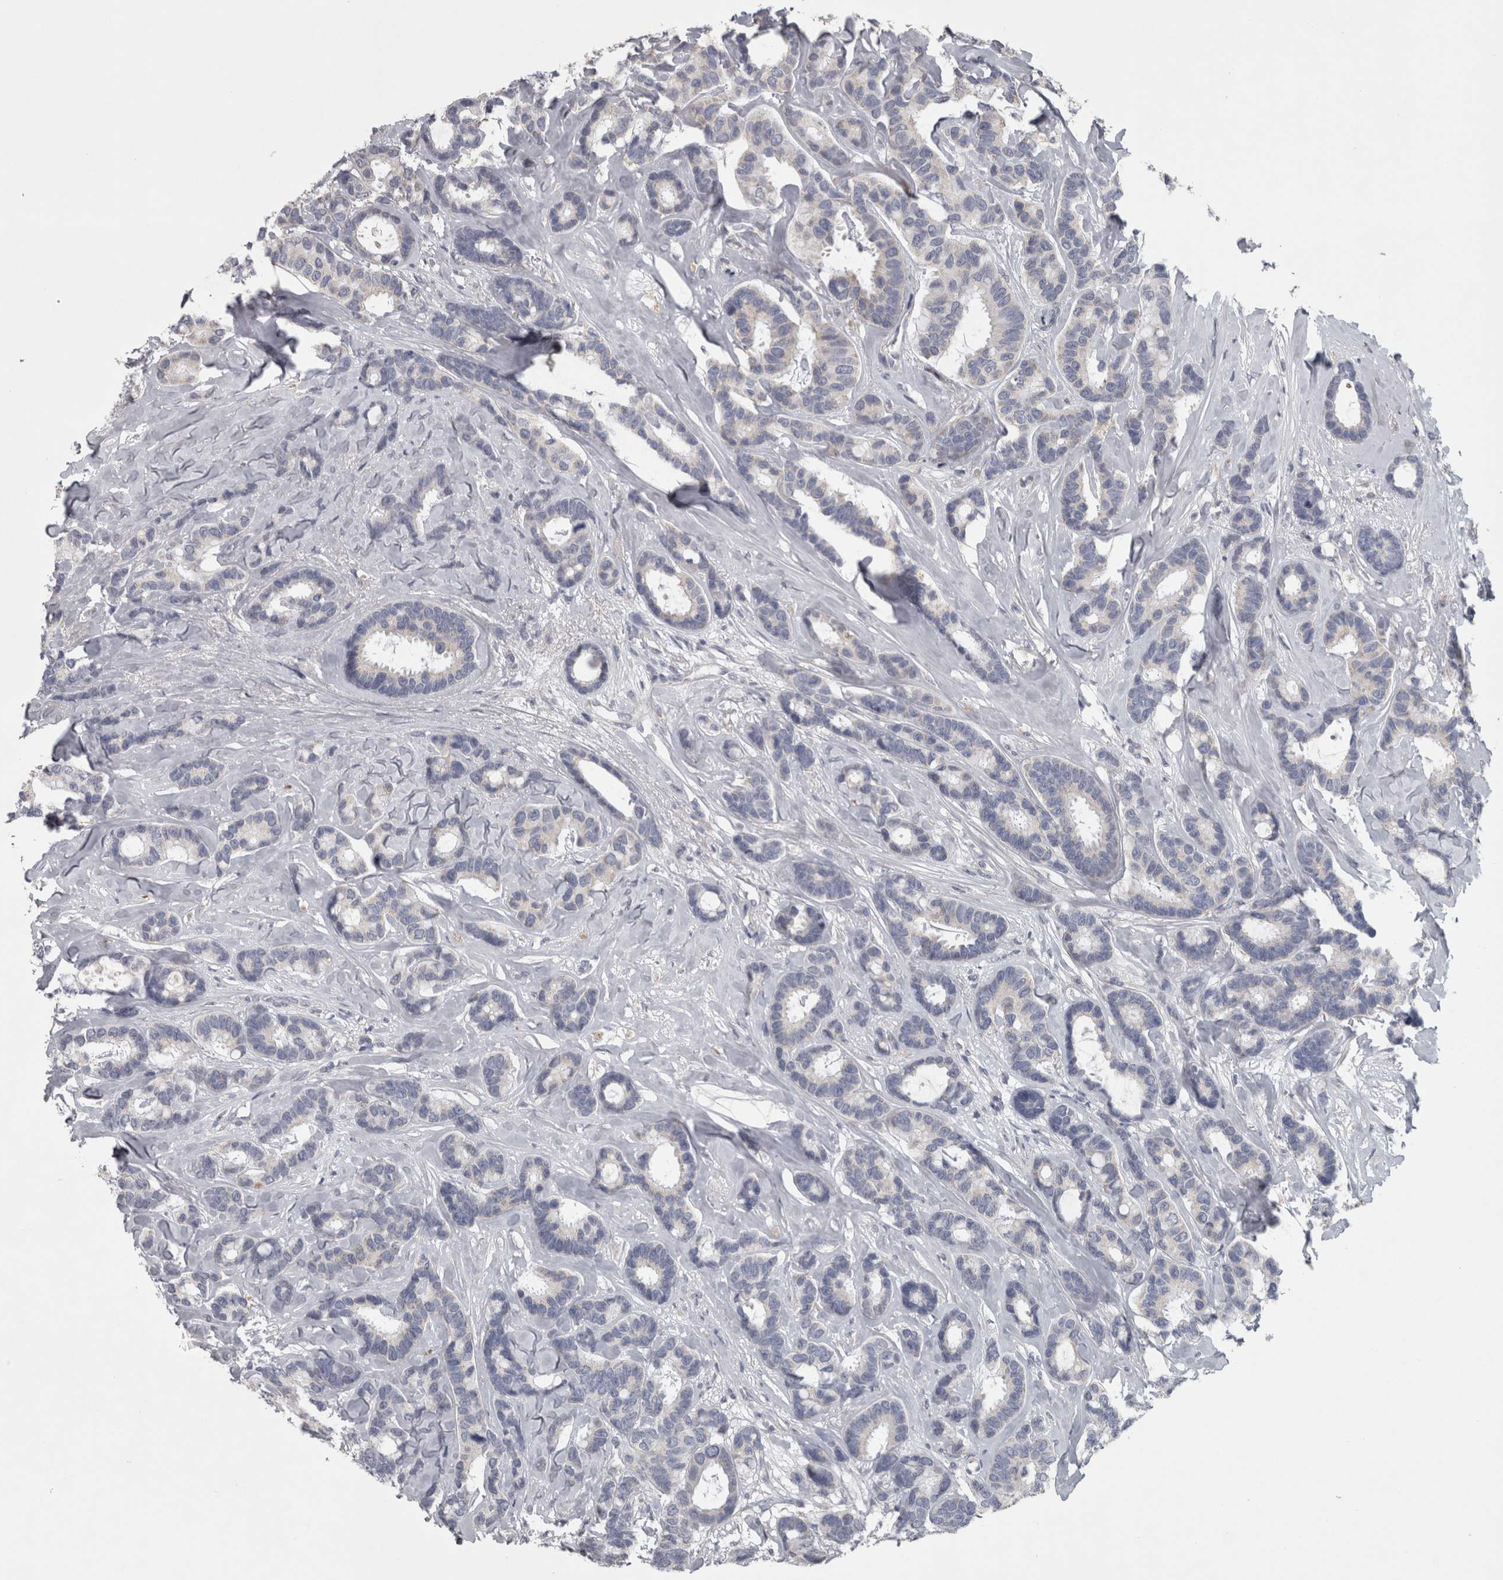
{"staining": {"intensity": "negative", "quantity": "none", "location": "none"}, "tissue": "breast cancer", "cell_type": "Tumor cells", "image_type": "cancer", "snomed": [{"axis": "morphology", "description": "Duct carcinoma"}, {"axis": "topography", "description": "Breast"}], "caption": "This is an IHC histopathology image of invasive ductal carcinoma (breast). There is no positivity in tumor cells.", "gene": "DBT", "patient": {"sex": "female", "age": 87}}